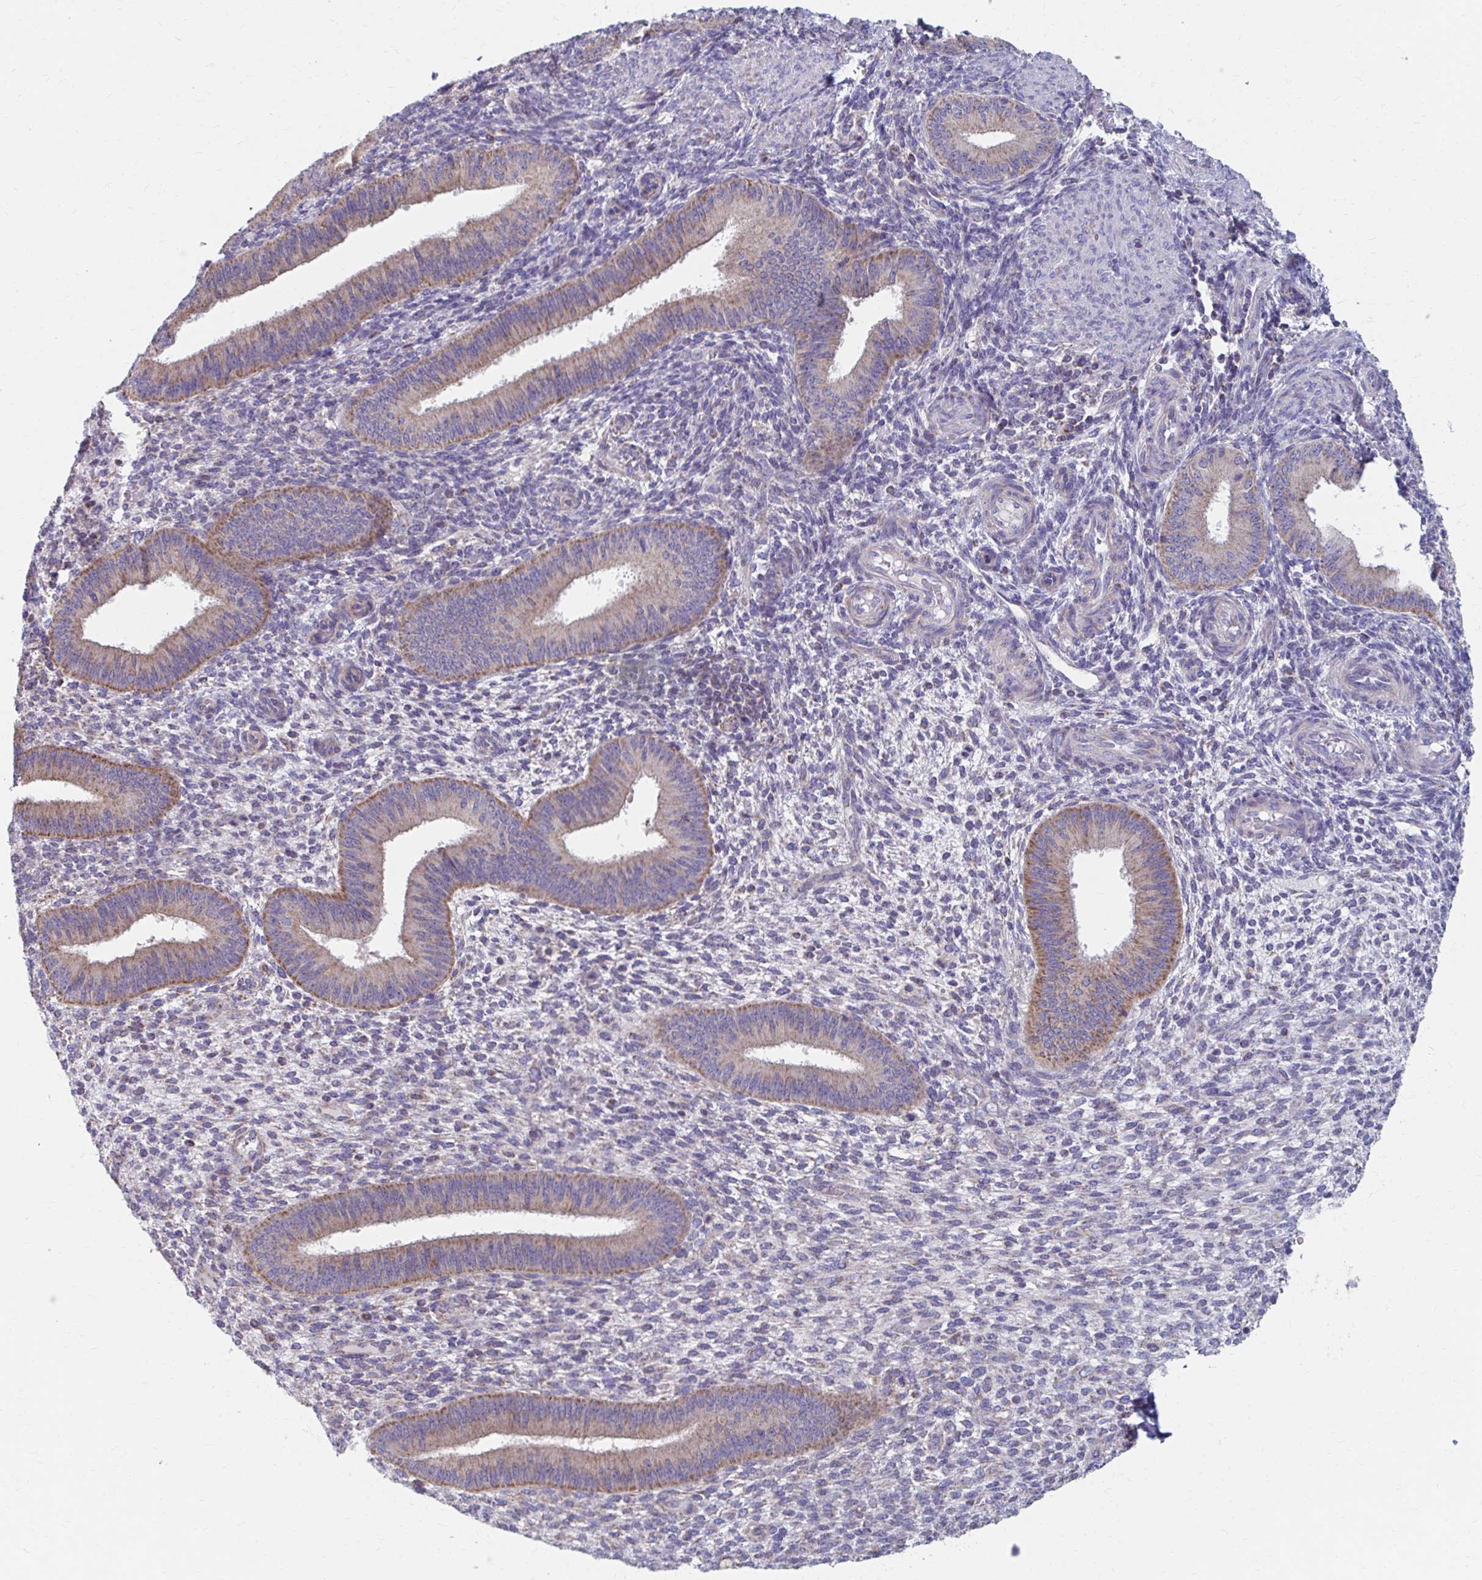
{"staining": {"intensity": "negative", "quantity": "none", "location": "none"}, "tissue": "endometrium", "cell_type": "Cells in endometrial stroma", "image_type": "normal", "snomed": [{"axis": "morphology", "description": "Normal tissue, NOS"}, {"axis": "topography", "description": "Endometrium"}], "caption": "DAB immunohistochemical staining of benign endometrium exhibits no significant expression in cells in endometrial stroma.", "gene": "RCC1L", "patient": {"sex": "female", "age": 39}}